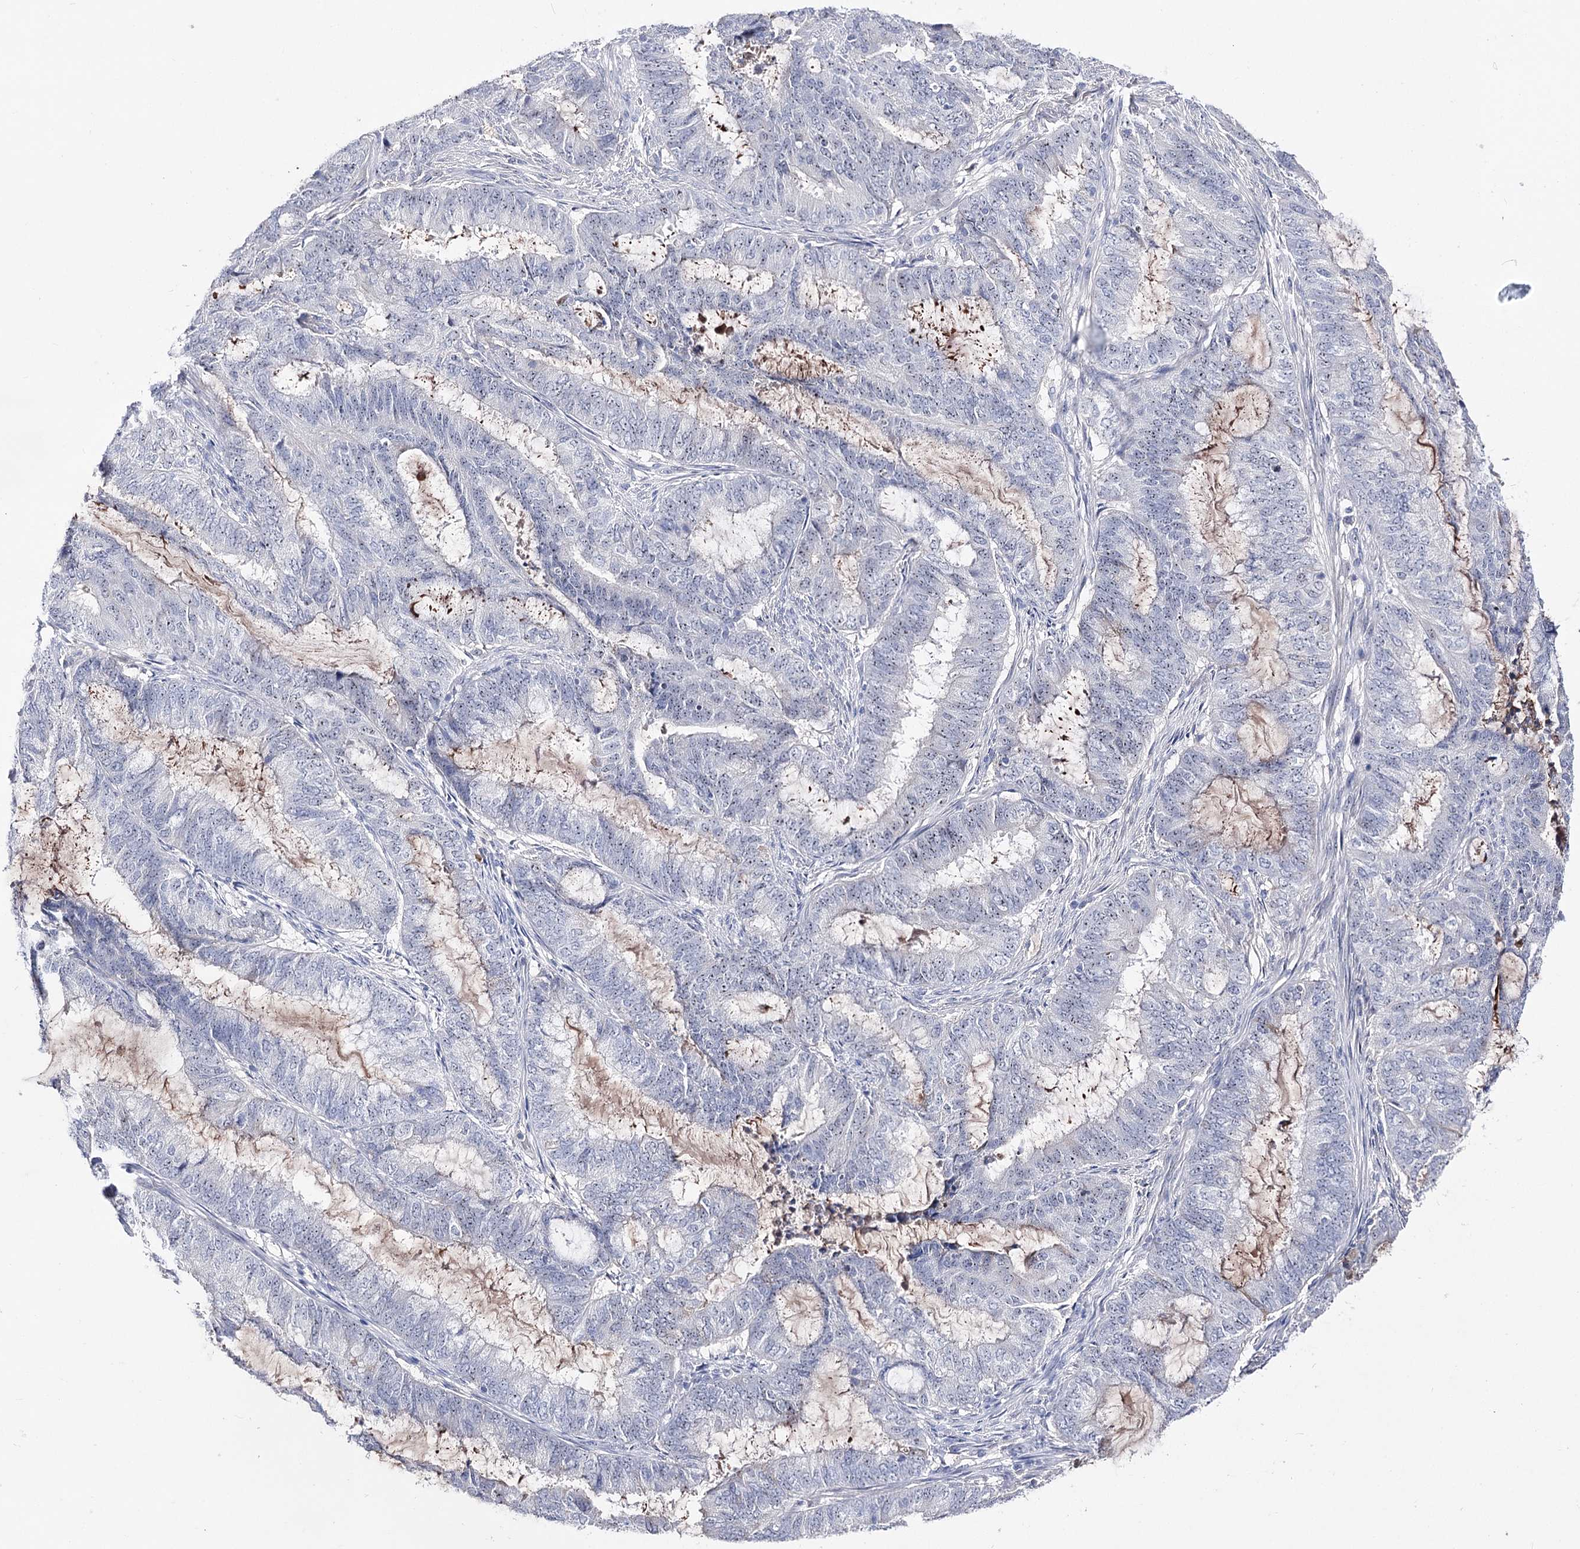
{"staining": {"intensity": "negative", "quantity": "none", "location": "none"}, "tissue": "endometrial cancer", "cell_type": "Tumor cells", "image_type": "cancer", "snomed": [{"axis": "morphology", "description": "Adenocarcinoma, NOS"}, {"axis": "topography", "description": "Endometrium"}], "caption": "Immunohistochemistry (IHC) of human endometrial adenocarcinoma displays no staining in tumor cells.", "gene": "PCGF5", "patient": {"sex": "female", "age": 51}}